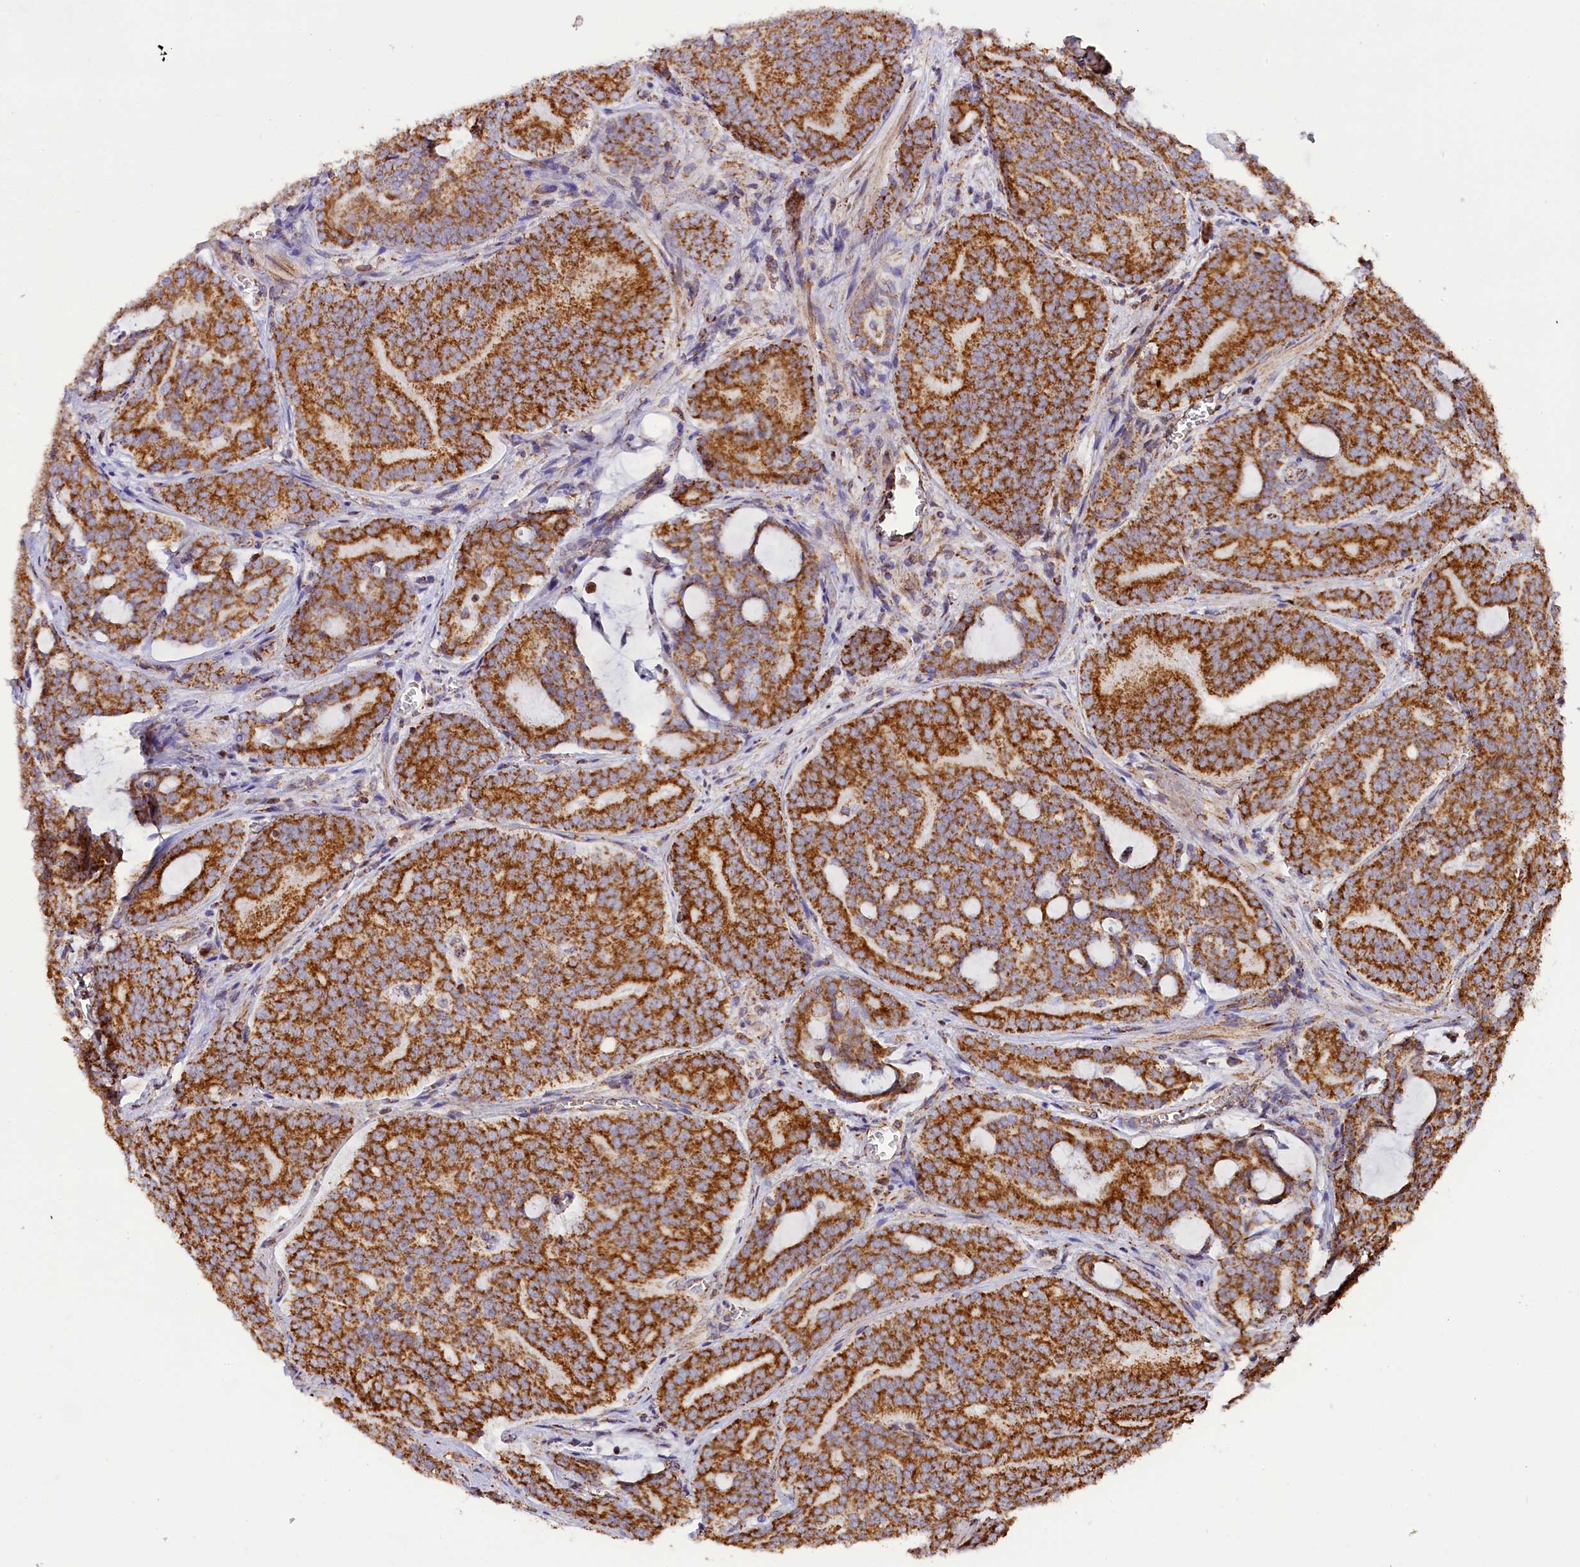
{"staining": {"intensity": "strong", "quantity": ">75%", "location": "cytoplasmic/membranous"}, "tissue": "prostate cancer", "cell_type": "Tumor cells", "image_type": "cancer", "snomed": [{"axis": "morphology", "description": "Adenocarcinoma, High grade"}, {"axis": "topography", "description": "Prostate"}], "caption": "Immunohistochemical staining of human prostate adenocarcinoma (high-grade) demonstrates high levels of strong cytoplasmic/membranous protein positivity in approximately >75% of tumor cells.", "gene": "NDUFA8", "patient": {"sex": "male", "age": 55}}